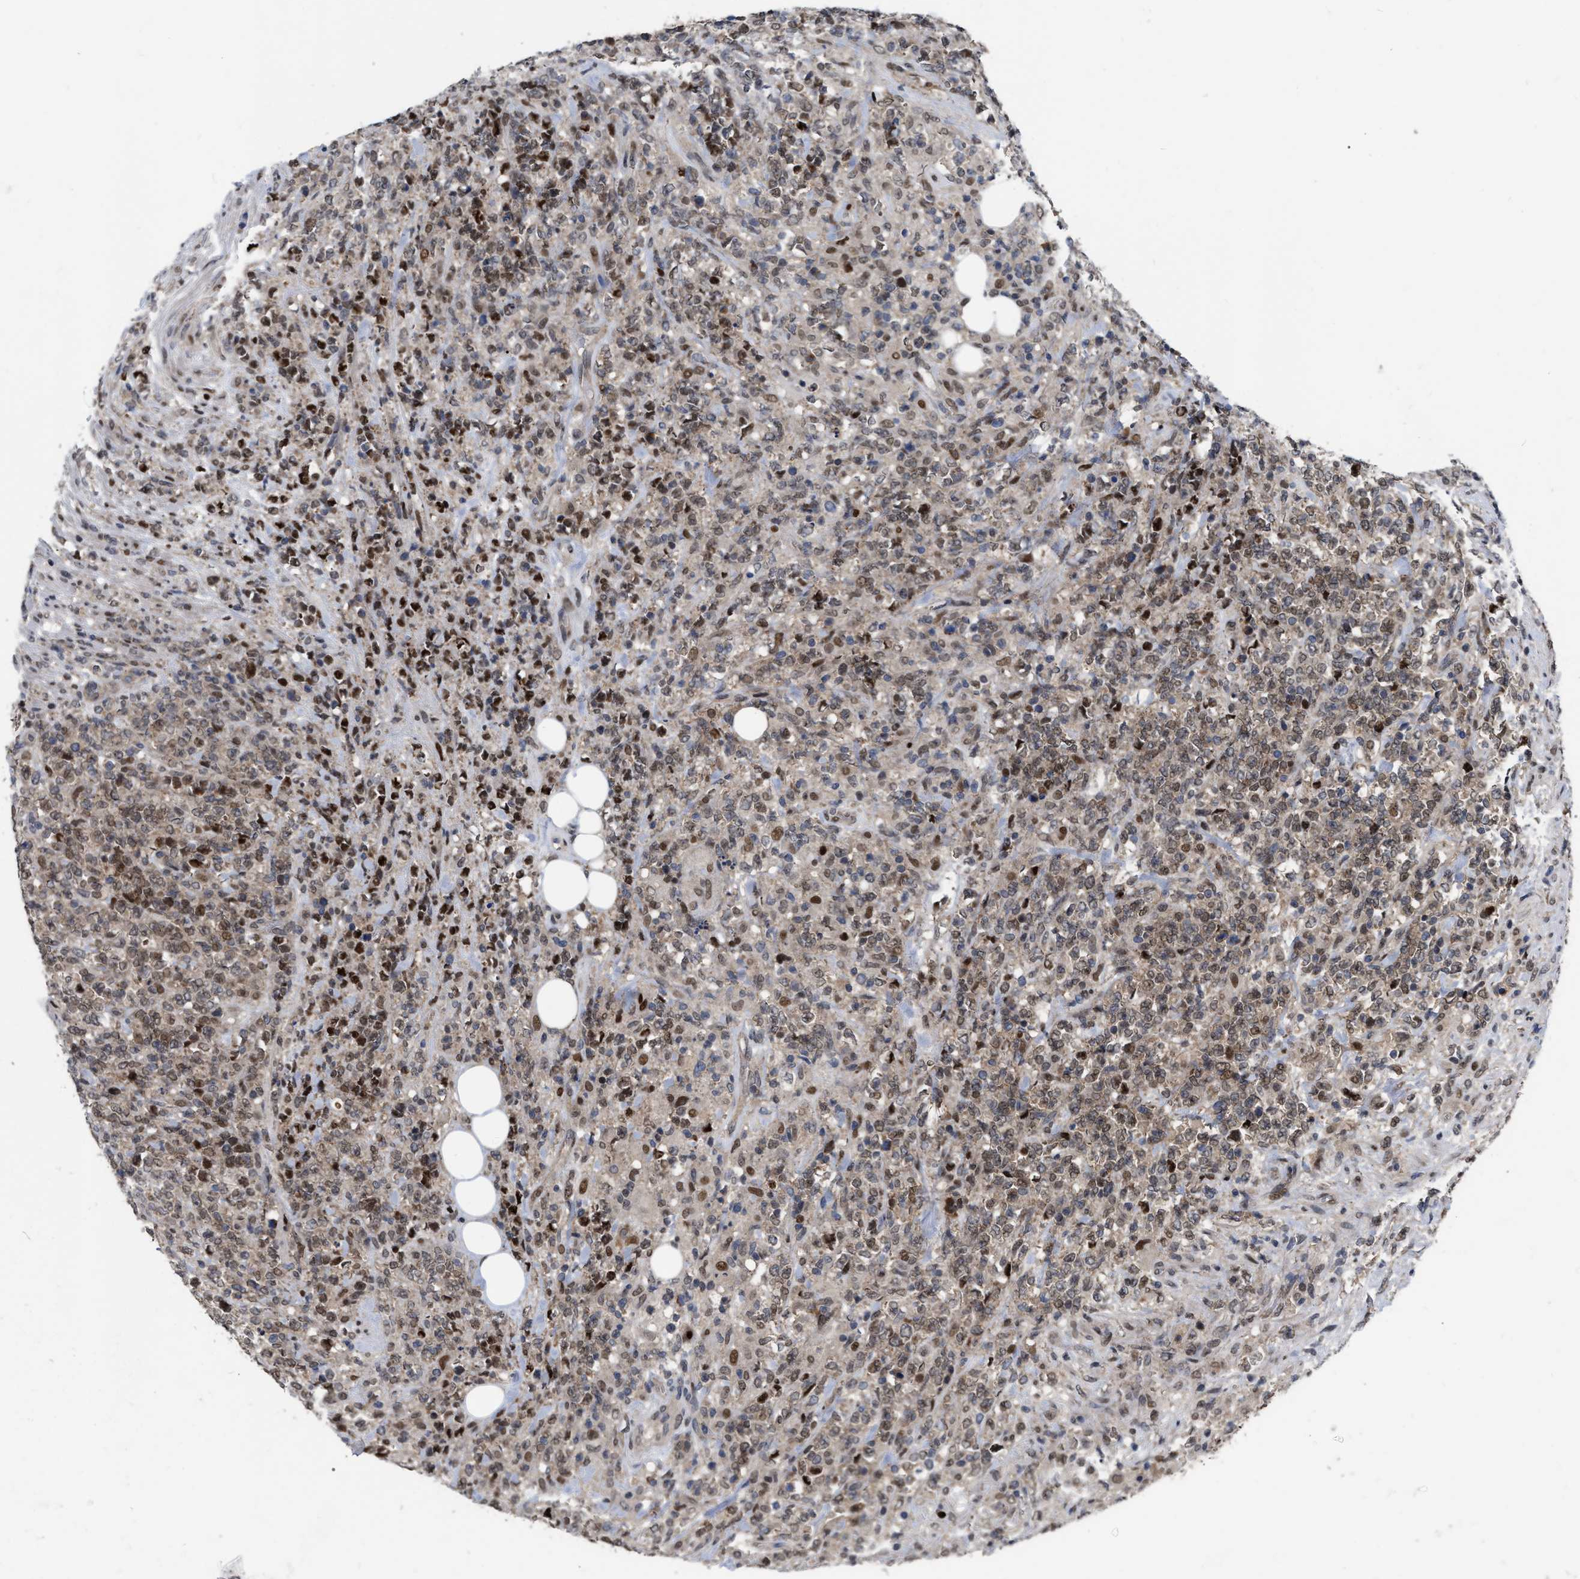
{"staining": {"intensity": "weak", "quantity": "25%-75%", "location": "cytoplasmic/membranous,nuclear"}, "tissue": "lymphoma", "cell_type": "Tumor cells", "image_type": "cancer", "snomed": [{"axis": "morphology", "description": "Malignant lymphoma, non-Hodgkin's type, High grade"}, {"axis": "topography", "description": "Soft tissue"}], "caption": "Lymphoma stained for a protein displays weak cytoplasmic/membranous and nuclear positivity in tumor cells.", "gene": "MDM4", "patient": {"sex": "male", "age": 18}}